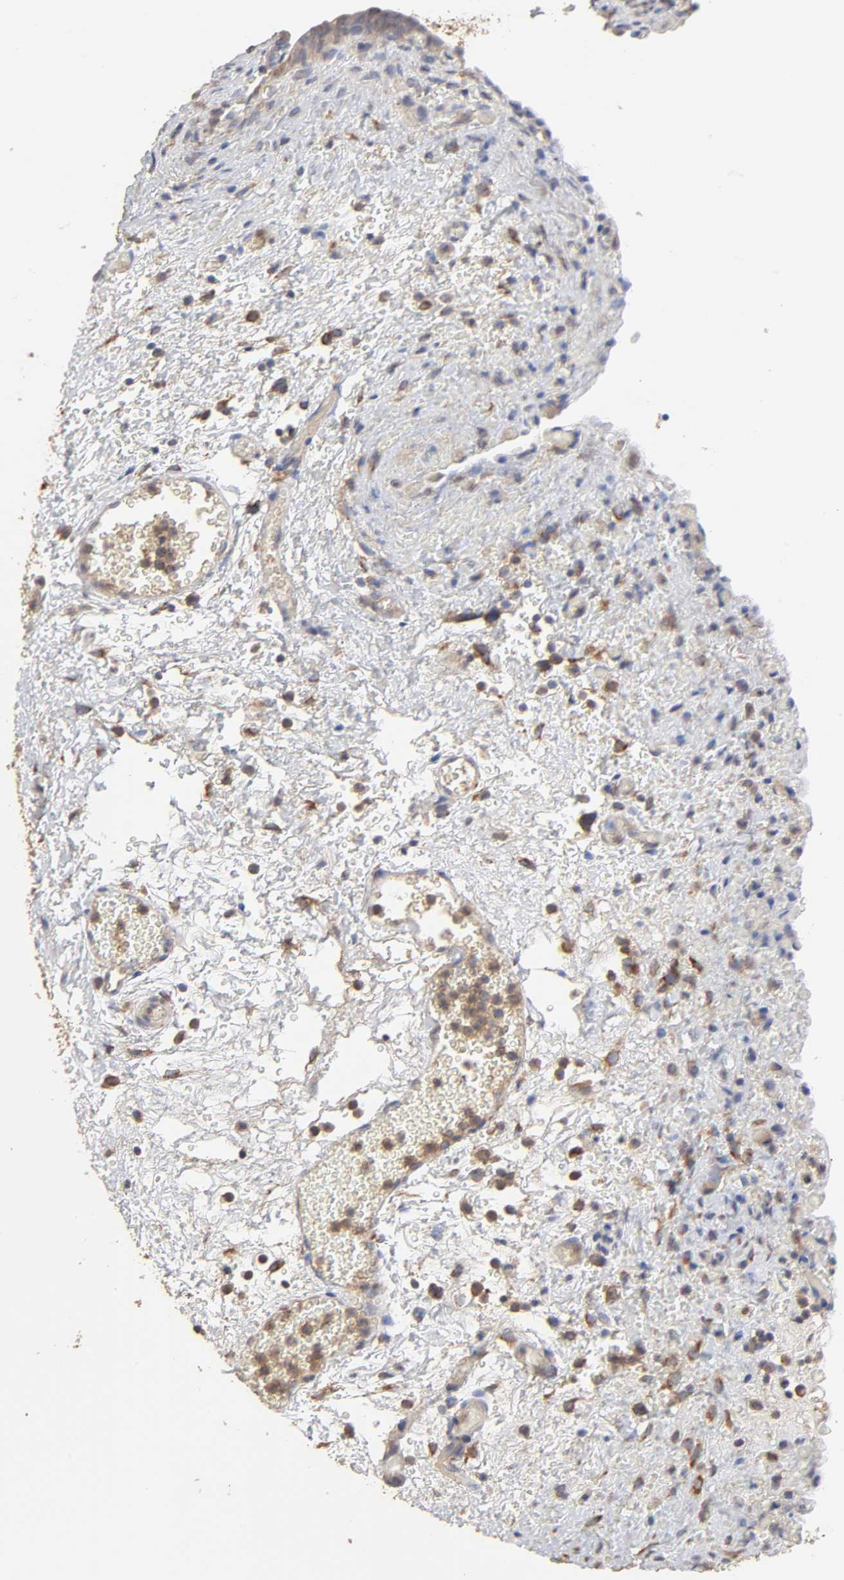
{"staining": {"intensity": "weak", "quantity": ">75%", "location": "cytoplasmic/membranous"}, "tissue": "urinary bladder", "cell_type": "Urothelial cells", "image_type": "normal", "snomed": [{"axis": "morphology", "description": "Normal tissue, NOS"}, {"axis": "morphology", "description": "Dysplasia, NOS"}, {"axis": "topography", "description": "Urinary bladder"}], "caption": "The image exhibits immunohistochemical staining of normal urinary bladder. There is weak cytoplasmic/membranous expression is seen in about >75% of urothelial cells. (Stains: DAB in brown, nuclei in blue, Microscopy: brightfield microscopy at high magnification).", "gene": "EIF4G2", "patient": {"sex": "male", "age": 35}}